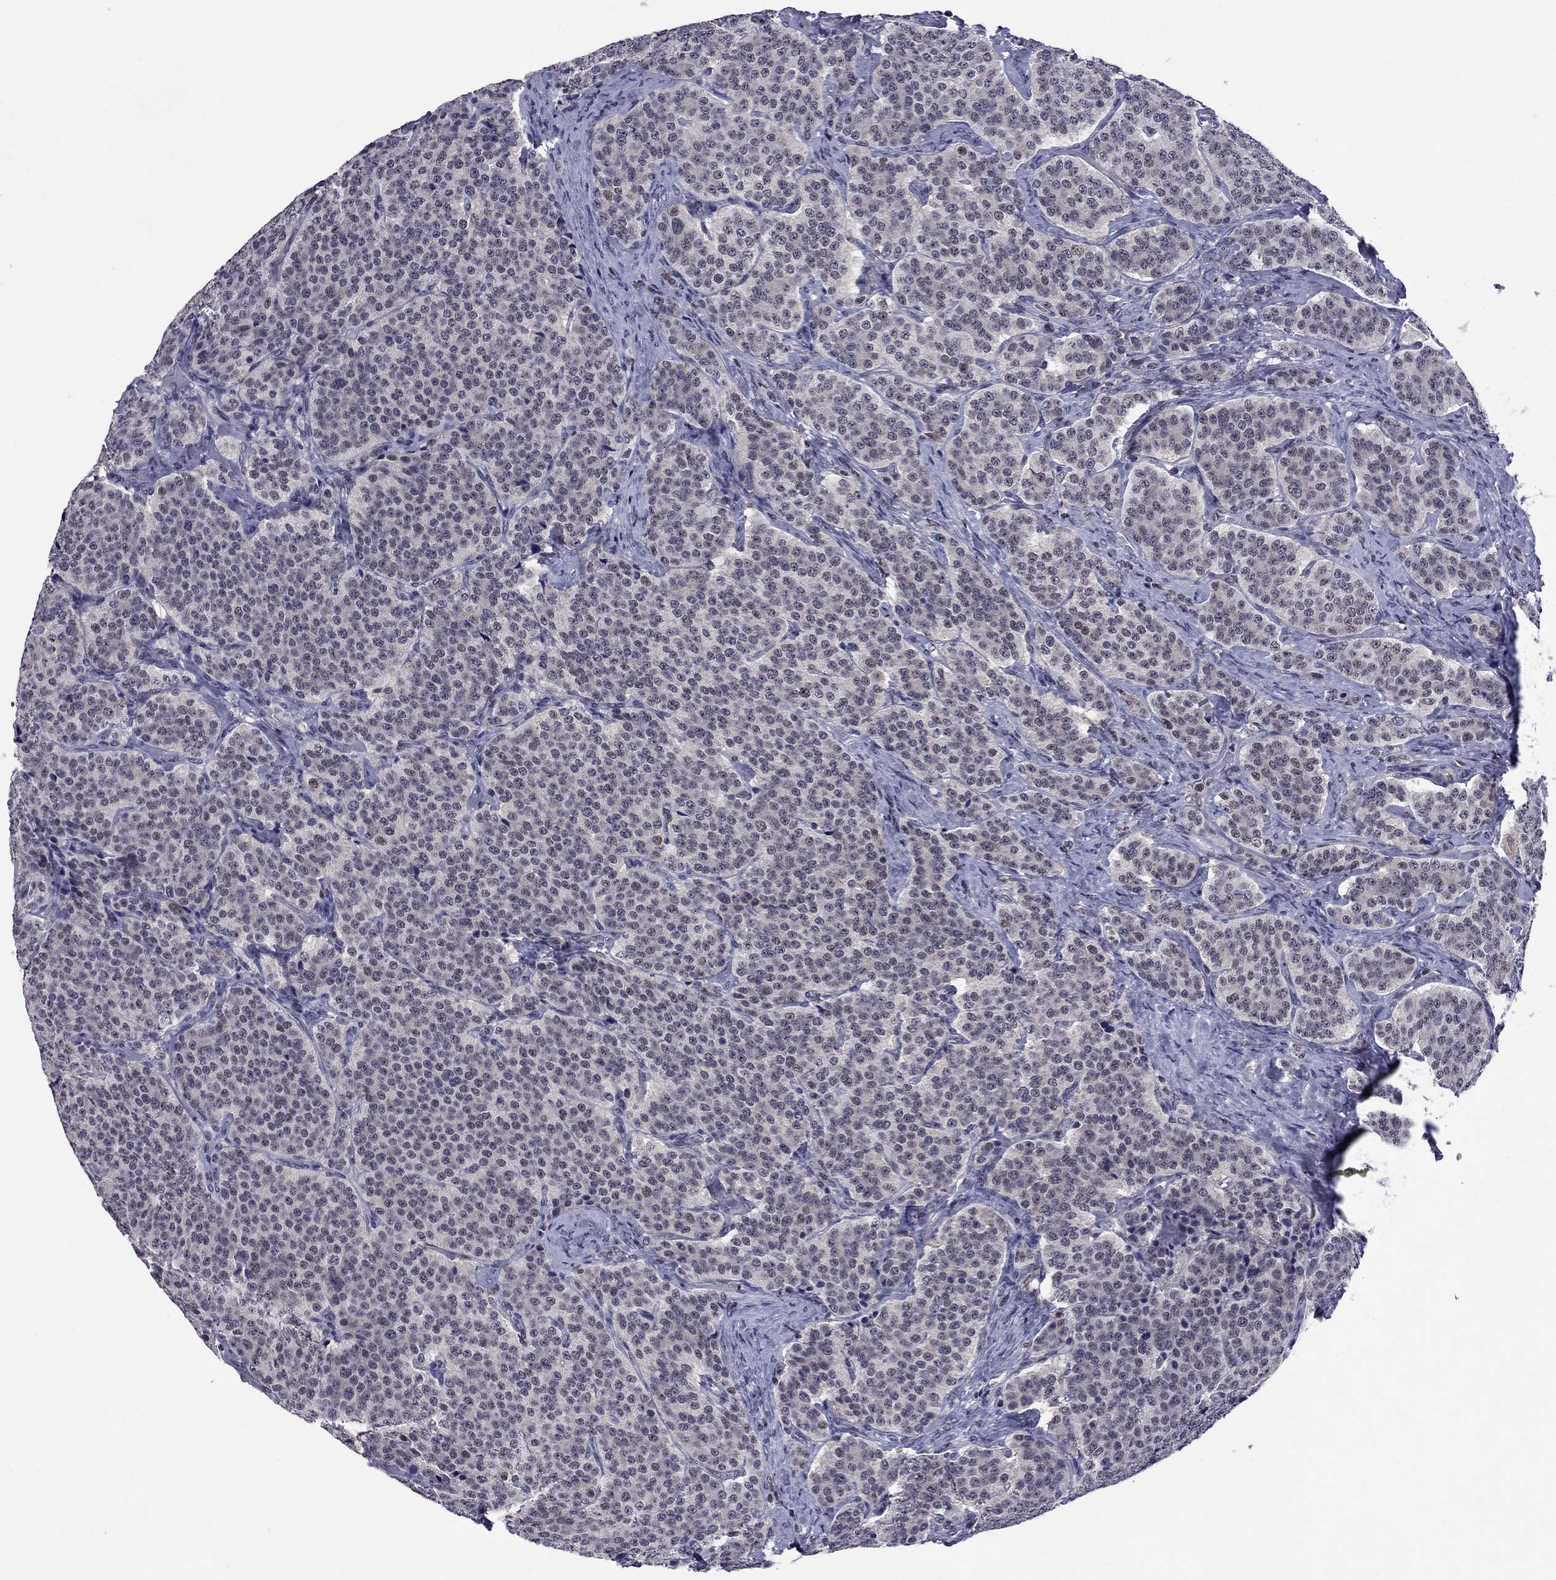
{"staining": {"intensity": "negative", "quantity": "none", "location": "none"}, "tissue": "carcinoid", "cell_type": "Tumor cells", "image_type": "cancer", "snomed": [{"axis": "morphology", "description": "Carcinoid, malignant, NOS"}, {"axis": "topography", "description": "Small intestine"}], "caption": "Tumor cells show no significant staining in carcinoid. Brightfield microscopy of IHC stained with DAB (3,3'-diaminobenzidine) (brown) and hematoxylin (blue), captured at high magnification.", "gene": "TAF9", "patient": {"sex": "female", "age": 58}}